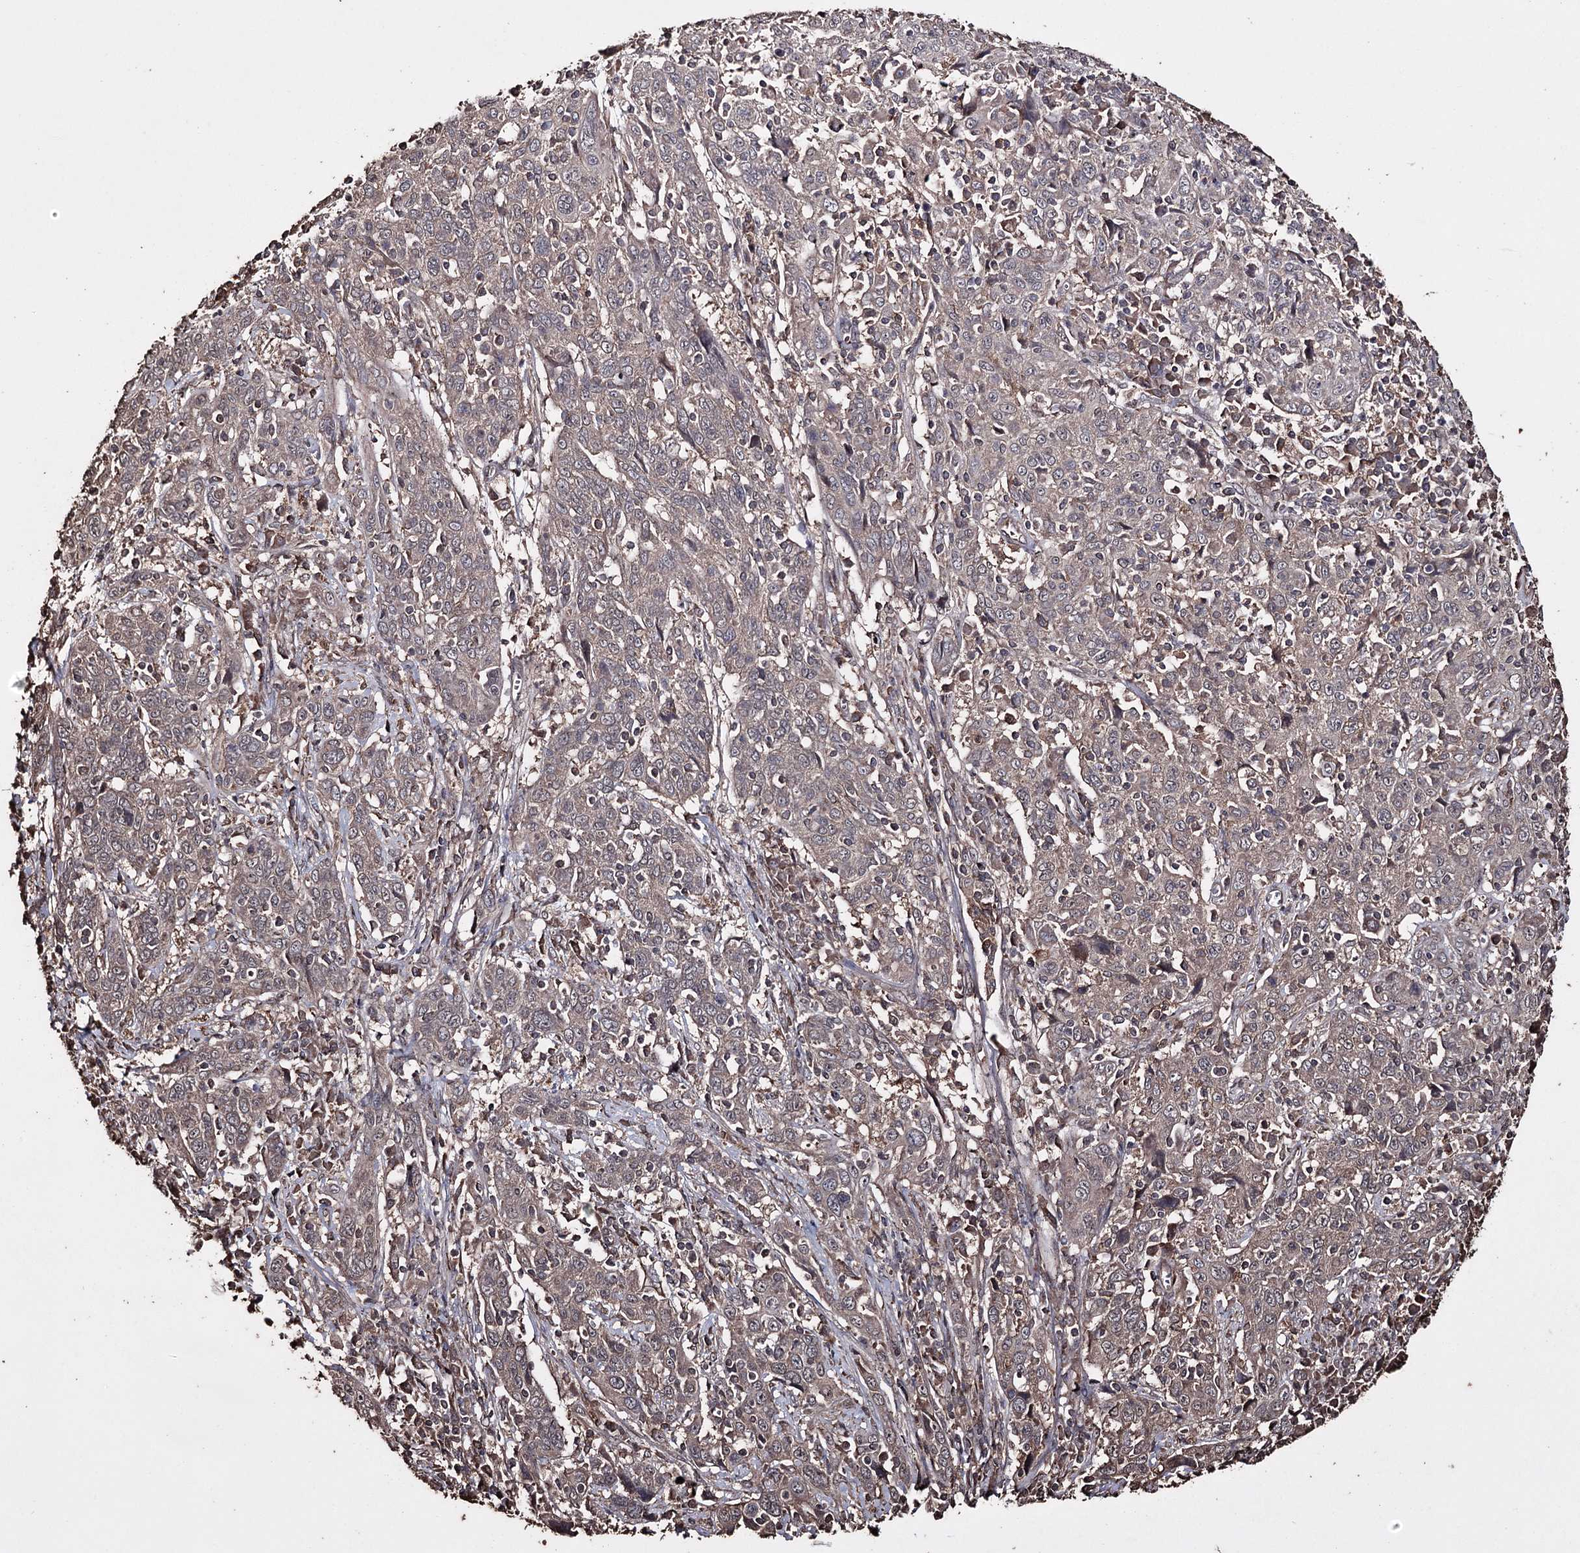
{"staining": {"intensity": "moderate", "quantity": "<25%", "location": "cytoplasmic/membranous"}, "tissue": "cervical cancer", "cell_type": "Tumor cells", "image_type": "cancer", "snomed": [{"axis": "morphology", "description": "Squamous cell carcinoma, NOS"}, {"axis": "topography", "description": "Cervix"}], "caption": "Cervical squamous cell carcinoma stained for a protein (brown) reveals moderate cytoplasmic/membranous positive expression in about <25% of tumor cells.", "gene": "ZNF662", "patient": {"sex": "female", "age": 46}}